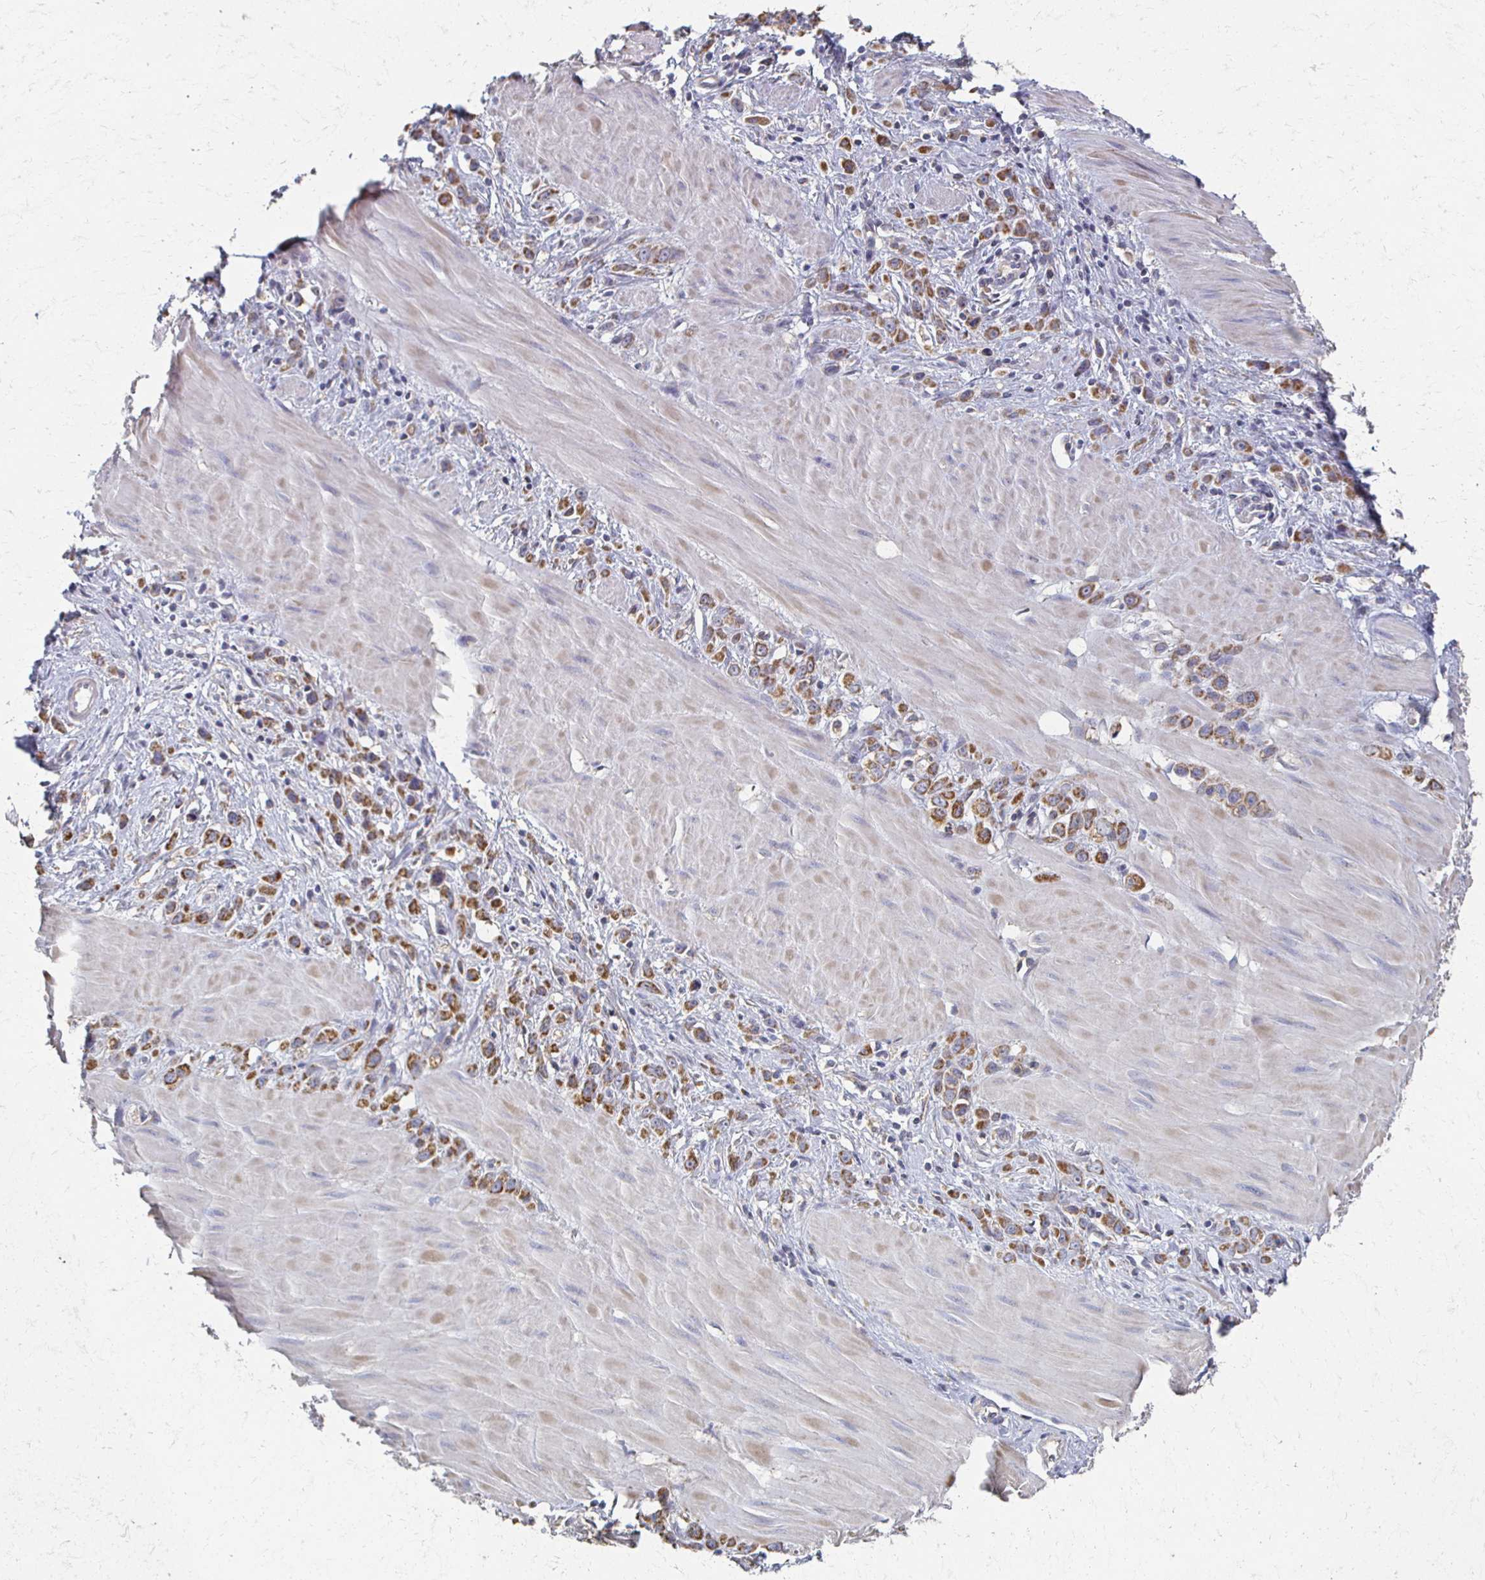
{"staining": {"intensity": "moderate", "quantity": ">75%", "location": "cytoplasmic/membranous"}, "tissue": "stomach cancer", "cell_type": "Tumor cells", "image_type": "cancer", "snomed": [{"axis": "morphology", "description": "Adenocarcinoma, NOS"}, {"axis": "topography", "description": "Stomach"}], "caption": "Immunohistochemistry (IHC) photomicrograph of neoplastic tissue: stomach adenocarcinoma stained using immunohistochemistry exhibits medium levels of moderate protein expression localized specifically in the cytoplasmic/membranous of tumor cells, appearing as a cytoplasmic/membranous brown color.", "gene": "CX3CR1", "patient": {"sex": "male", "age": 47}}